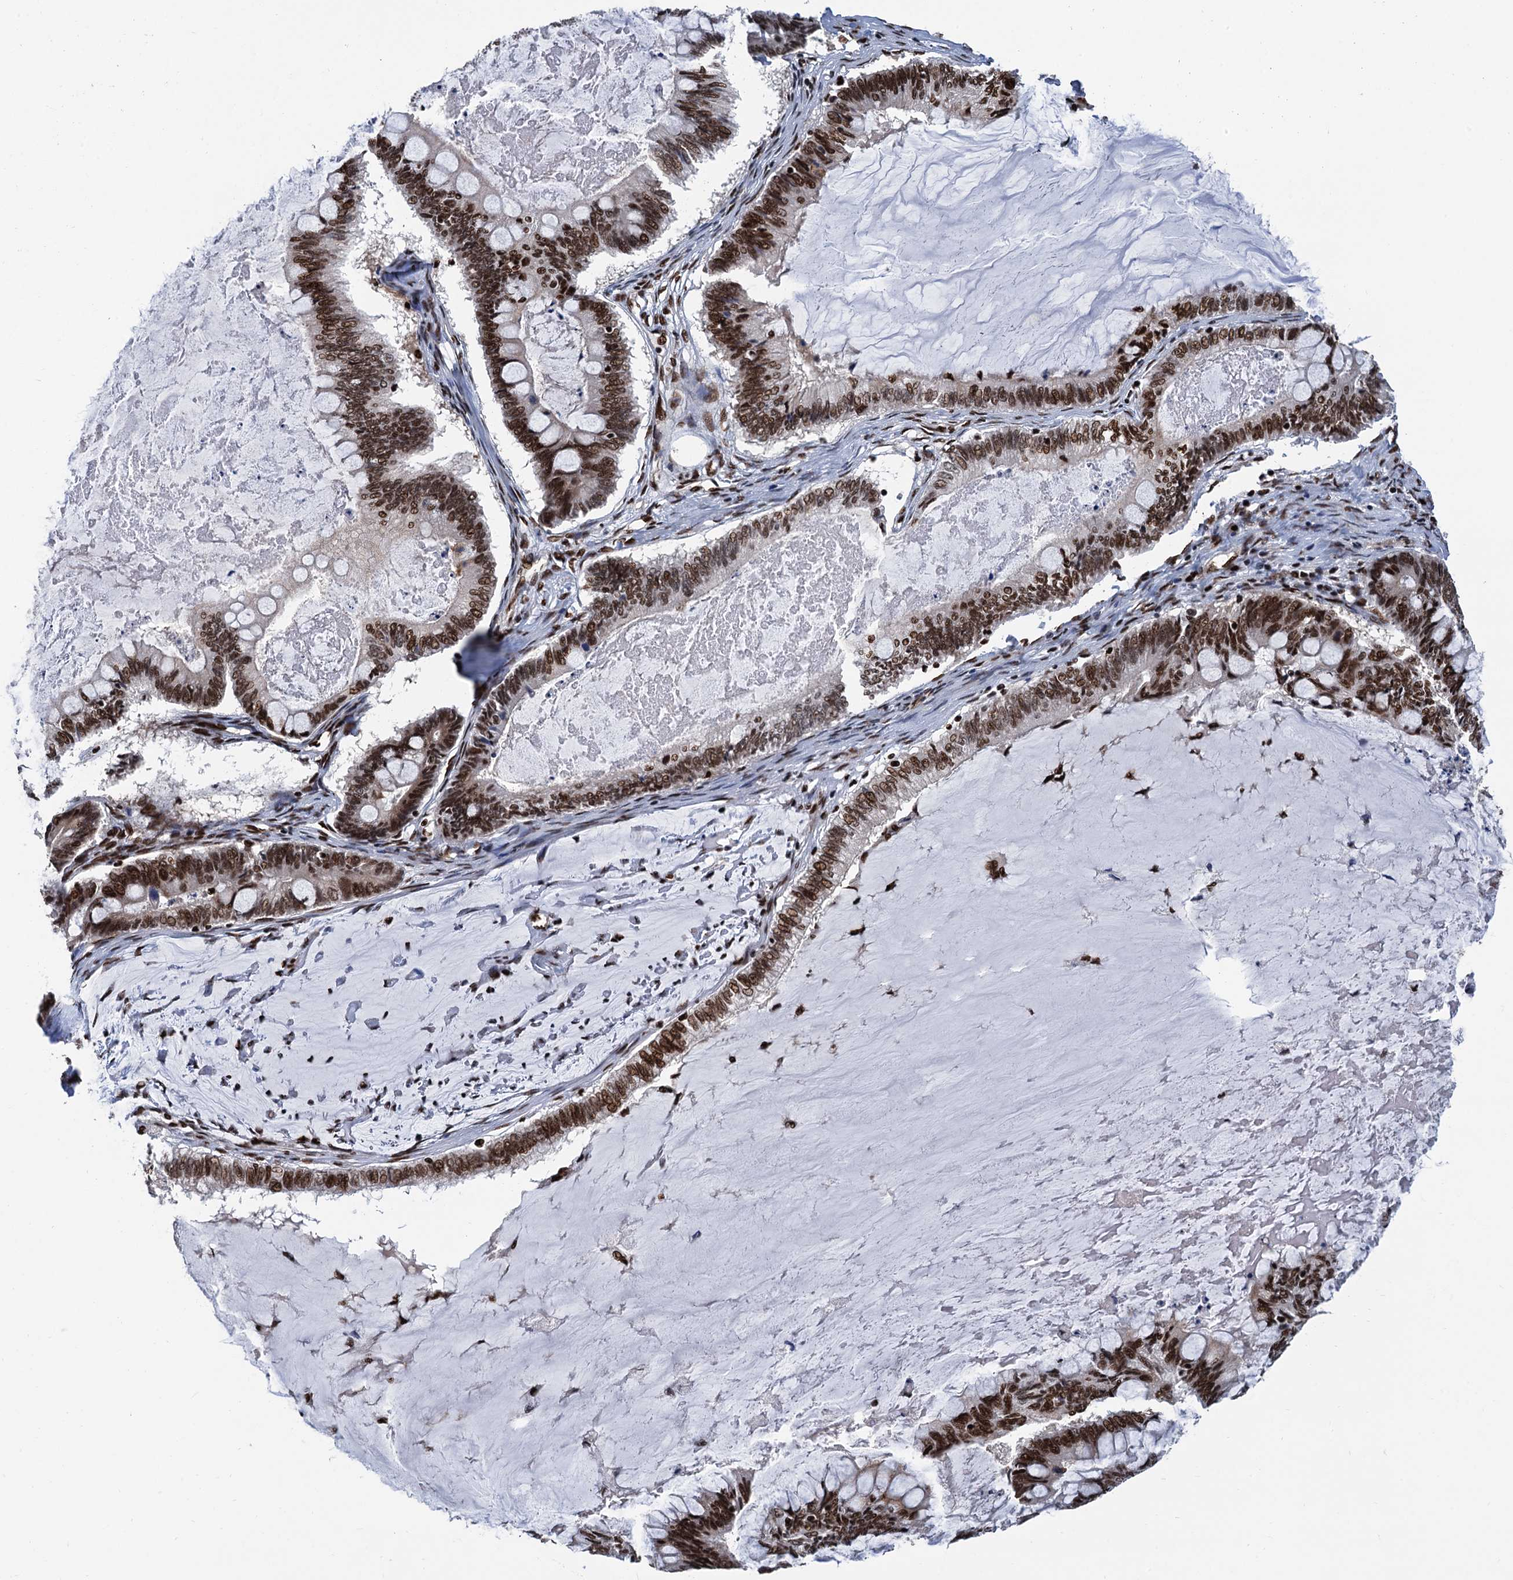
{"staining": {"intensity": "strong", "quantity": ">75%", "location": "nuclear"}, "tissue": "ovarian cancer", "cell_type": "Tumor cells", "image_type": "cancer", "snomed": [{"axis": "morphology", "description": "Cystadenocarcinoma, mucinous, NOS"}, {"axis": "topography", "description": "Ovary"}], "caption": "Protein staining of ovarian cancer tissue reveals strong nuclear staining in approximately >75% of tumor cells.", "gene": "PPP4R1", "patient": {"sex": "female", "age": 61}}